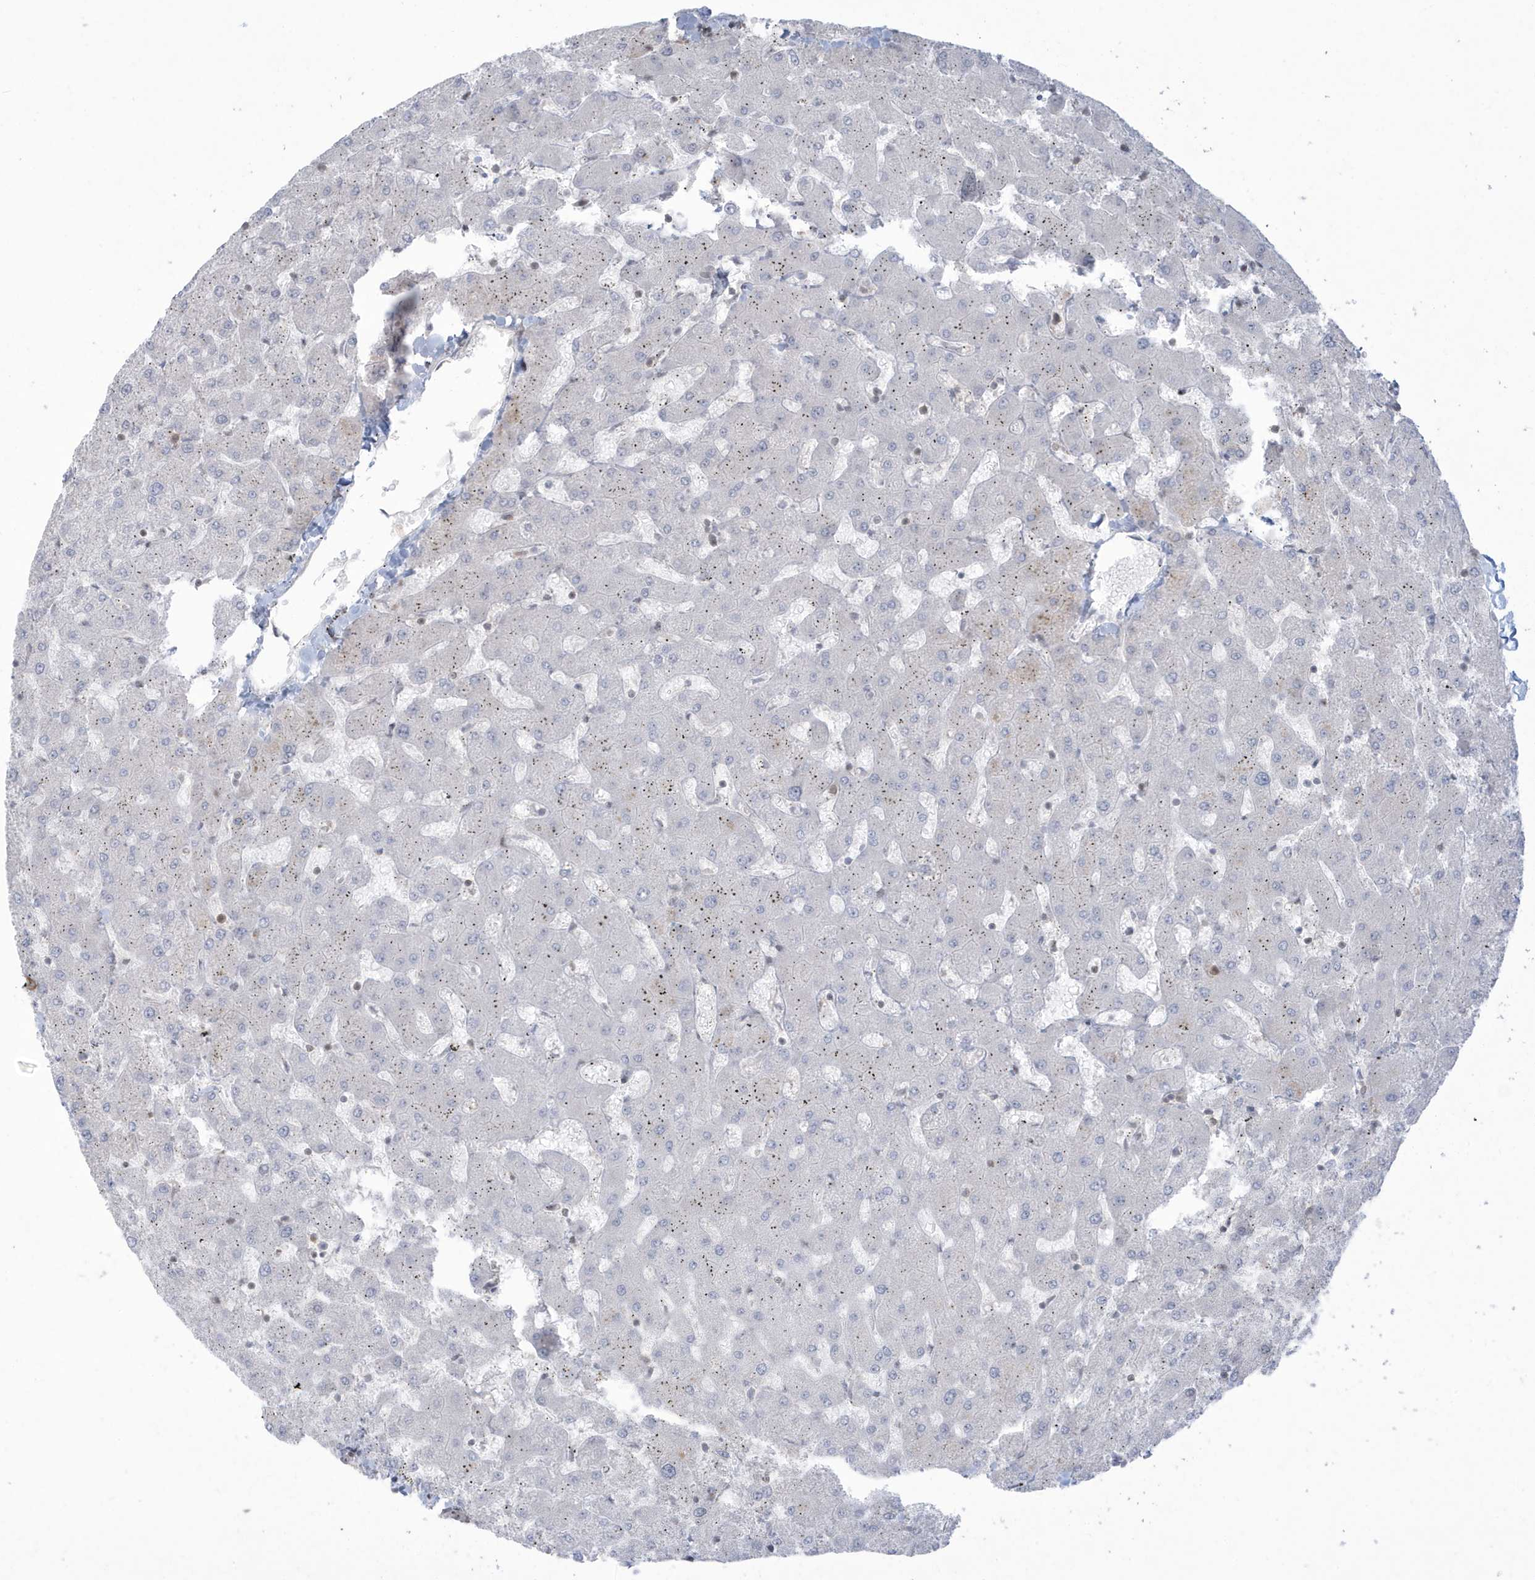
{"staining": {"intensity": "negative", "quantity": "none", "location": "none"}, "tissue": "liver", "cell_type": "Cholangiocytes", "image_type": "normal", "snomed": [{"axis": "morphology", "description": "Normal tissue, NOS"}, {"axis": "topography", "description": "Liver"}], "caption": "High magnification brightfield microscopy of normal liver stained with DAB (brown) and counterstained with hematoxylin (blue): cholangiocytes show no significant staining. The staining is performed using DAB (3,3'-diaminobenzidine) brown chromogen with nuclei counter-stained in using hematoxylin.", "gene": "C1orf52", "patient": {"sex": "female", "age": 63}}